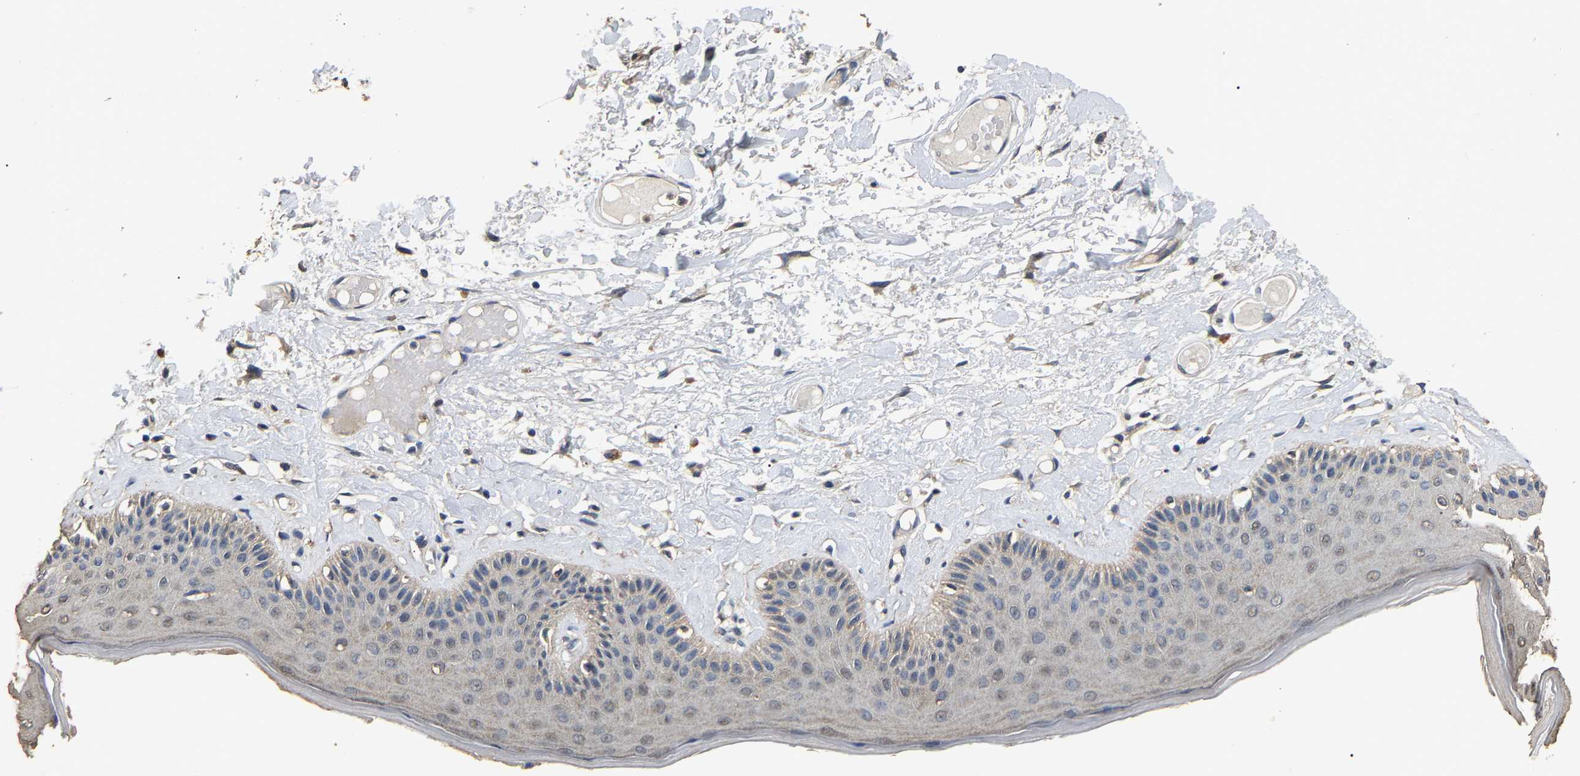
{"staining": {"intensity": "weak", "quantity": "<25%", "location": "cytoplasmic/membranous"}, "tissue": "skin", "cell_type": "Epidermal cells", "image_type": "normal", "snomed": [{"axis": "morphology", "description": "Normal tissue, NOS"}, {"axis": "topography", "description": "Vulva"}], "caption": "The immunohistochemistry histopathology image has no significant positivity in epidermal cells of skin.", "gene": "PSMD8", "patient": {"sex": "female", "age": 73}}